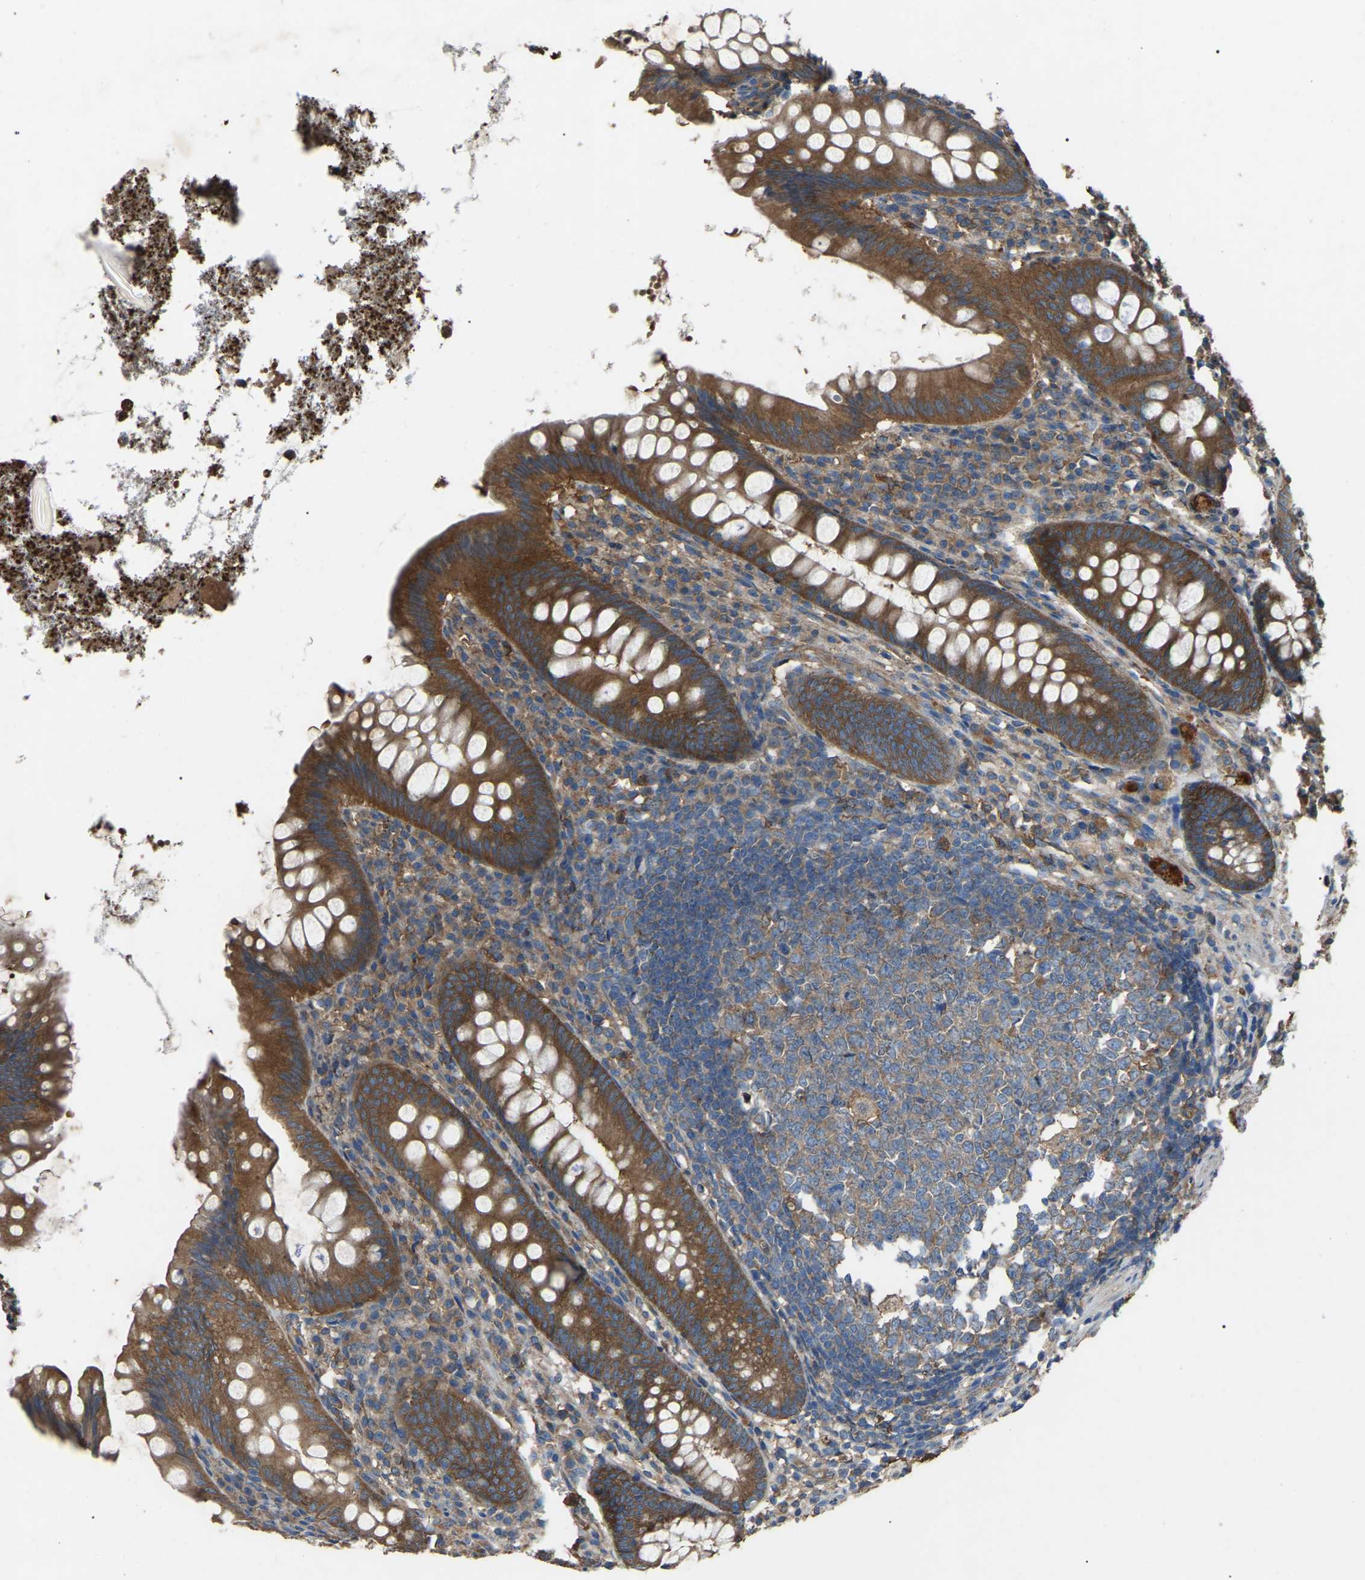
{"staining": {"intensity": "strong", "quantity": ">75%", "location": "cytoplasmic/membranous"}, "tissue": "appendix", "cell_type": "Glandular cells", "image_type": "normal", "snomed": [{"axis": "morphology", "description": "Normal tissue, NOS"}, {"axis": "topography", "description": "Appendix"}], "caption": "Immunohistochemical staining of normal appendix reveals strong cytoplasmic/membranous protein staining in approximately >75% of glandular cells.", "gene": "AIMP1", "patient": {"sex": "male", "age": 56}}